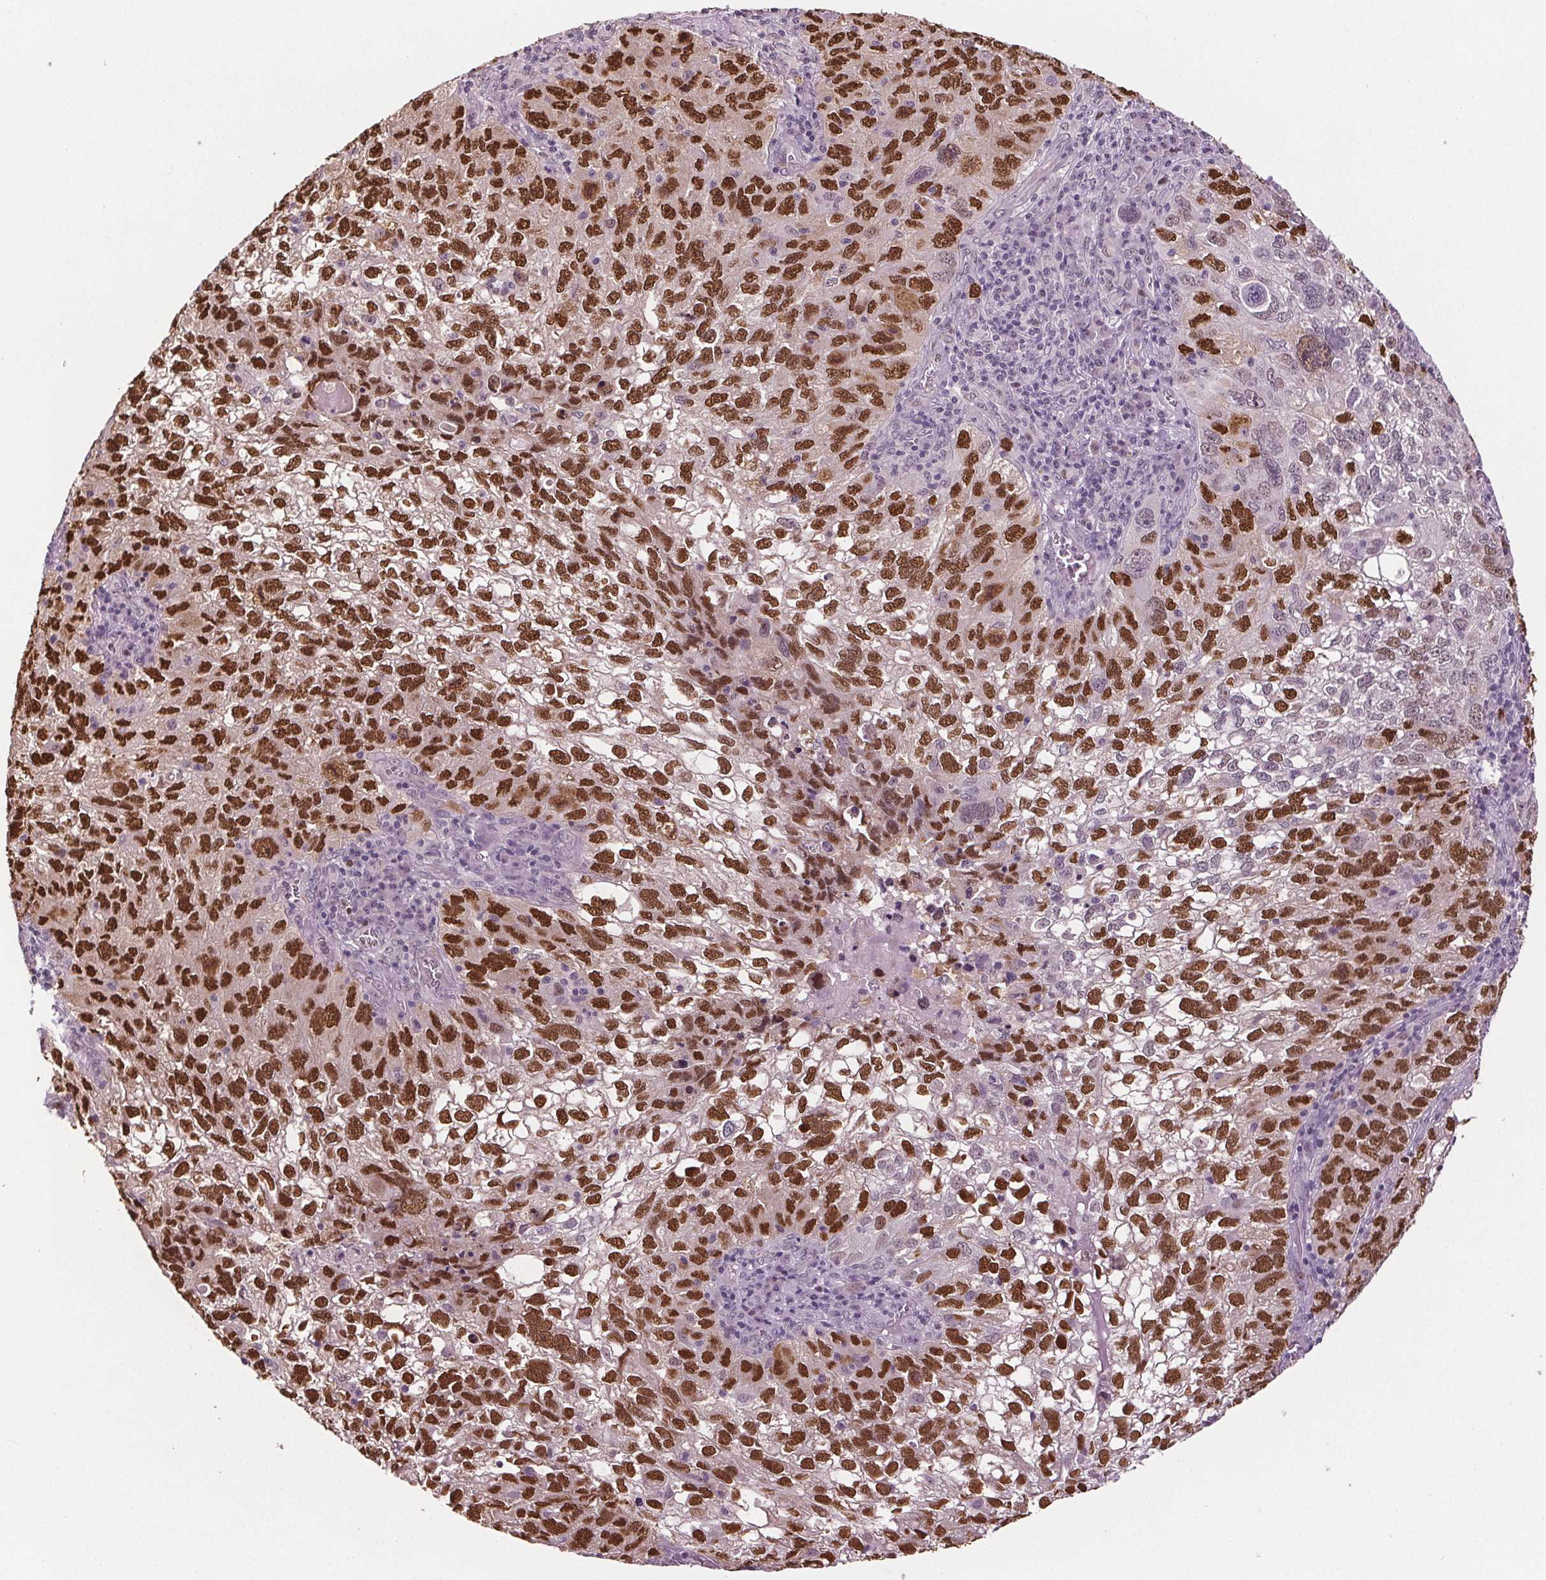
{"staining": {"intensity": "strong", "quantity": ">75%", "location": "nuclear"}, "tissue": "cervical cancer", "cell_type": "Tumor cells", "image_type": "cancer", "snomed": [{"axis": "morphology", "description": "Squamous cell carcinoma, NOS"}, {"axis": "topography", "description": "Cervix"}], "caption": "Squamous cell carcinoma (cervical) stained for a protein (brown) demonstrates strong nuclear positive positivity in about >75% of tumor cells.", "gene": "CENPF", "patient": {"sex": "female", "age": 55}}